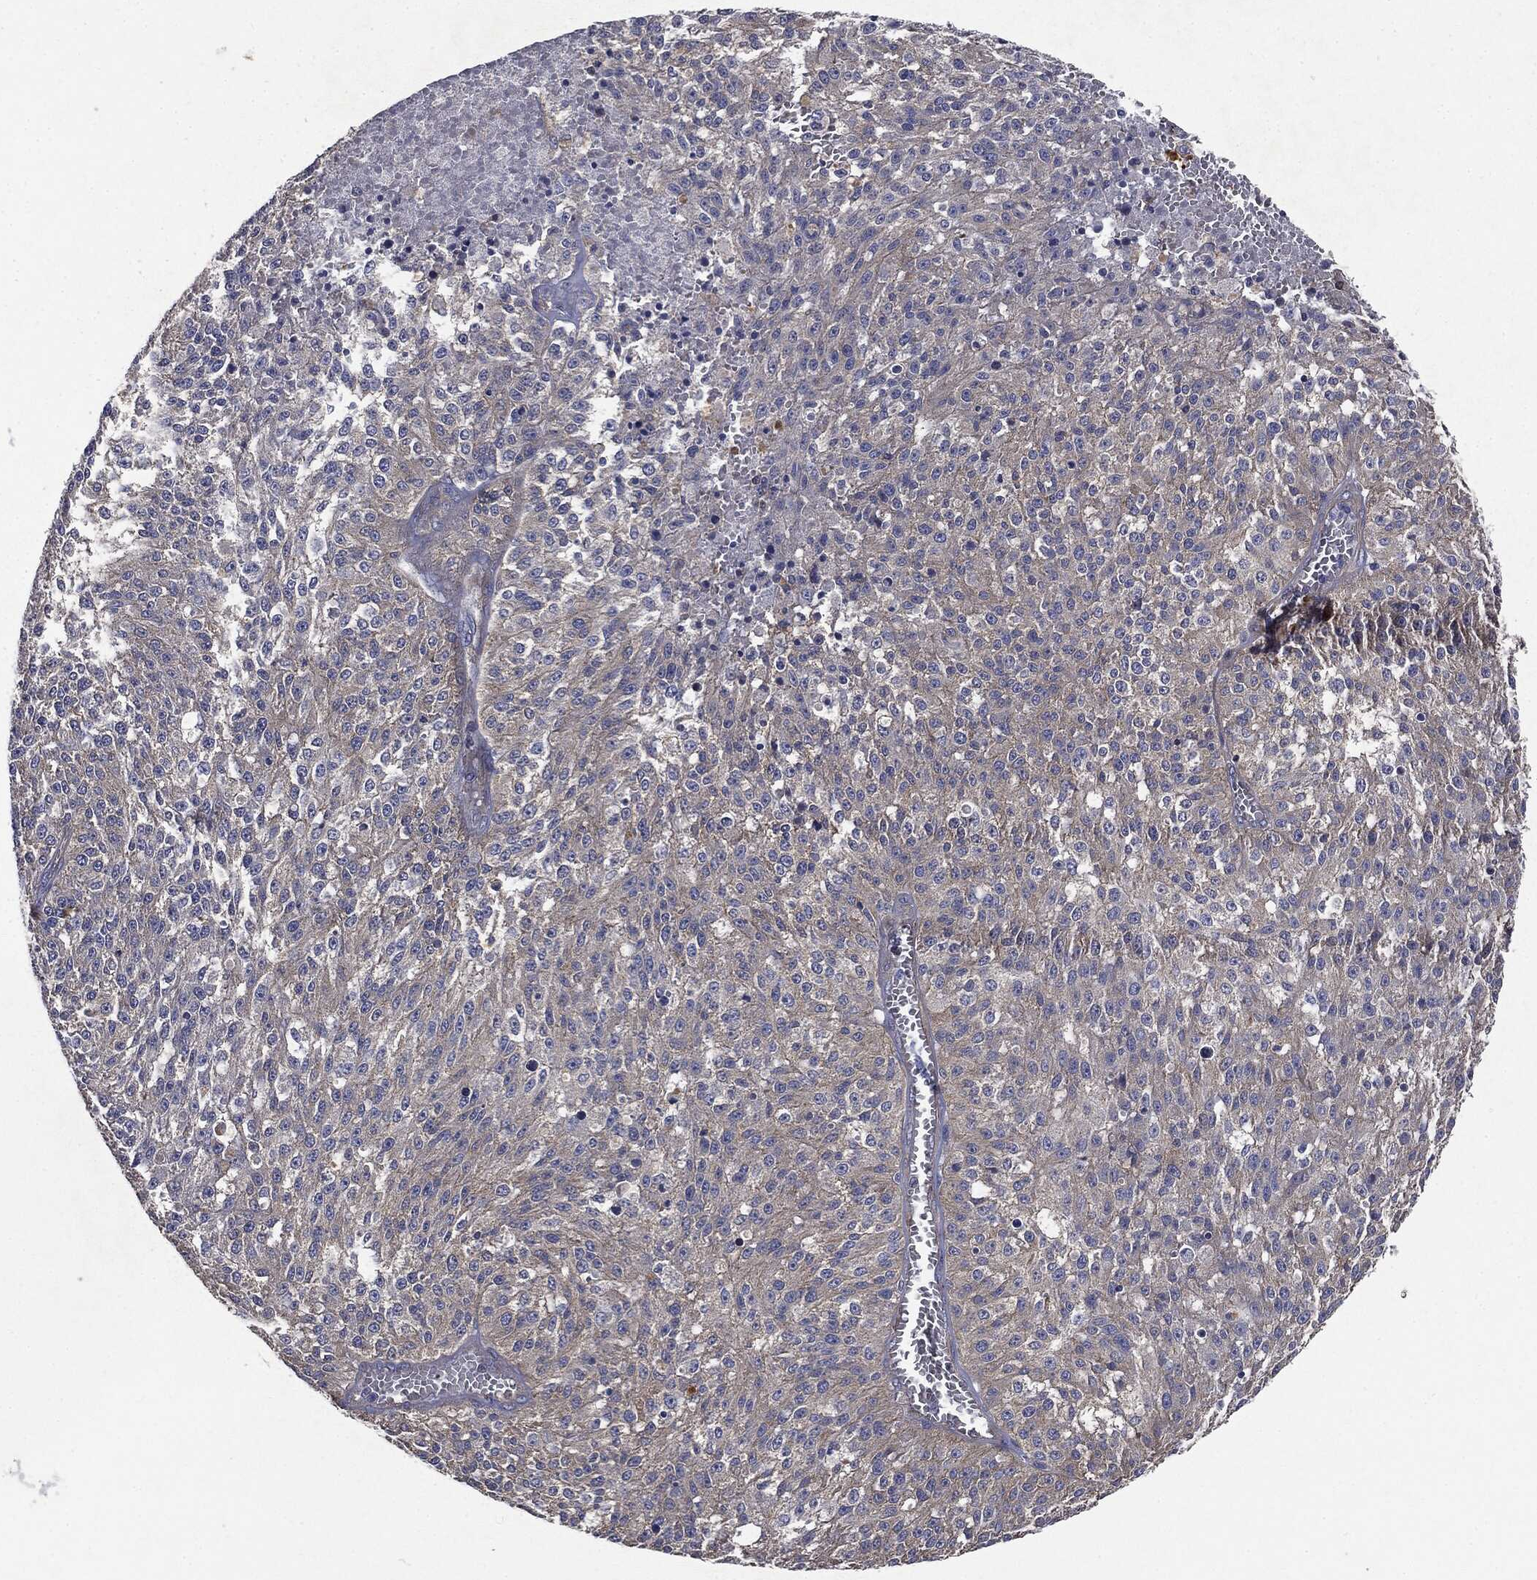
{"staining": {"intensity": "negative", "quantity": "none", "location": "none"}, "tissue": "melanoma", "cell_type": "Tumor cells", "image_type": "cancer", "snomed": [{"axis": "morphology", "description": "Malignant melanoma, Metastatic site"}, {"axis": "topography", "description": "Lymph node"}], "caption": "There is no significant expression in tumor cells of malignant melanoma (metastatic site).", "gene": "EPS15L1", "patient": {"sex": "female", "age": 64}}